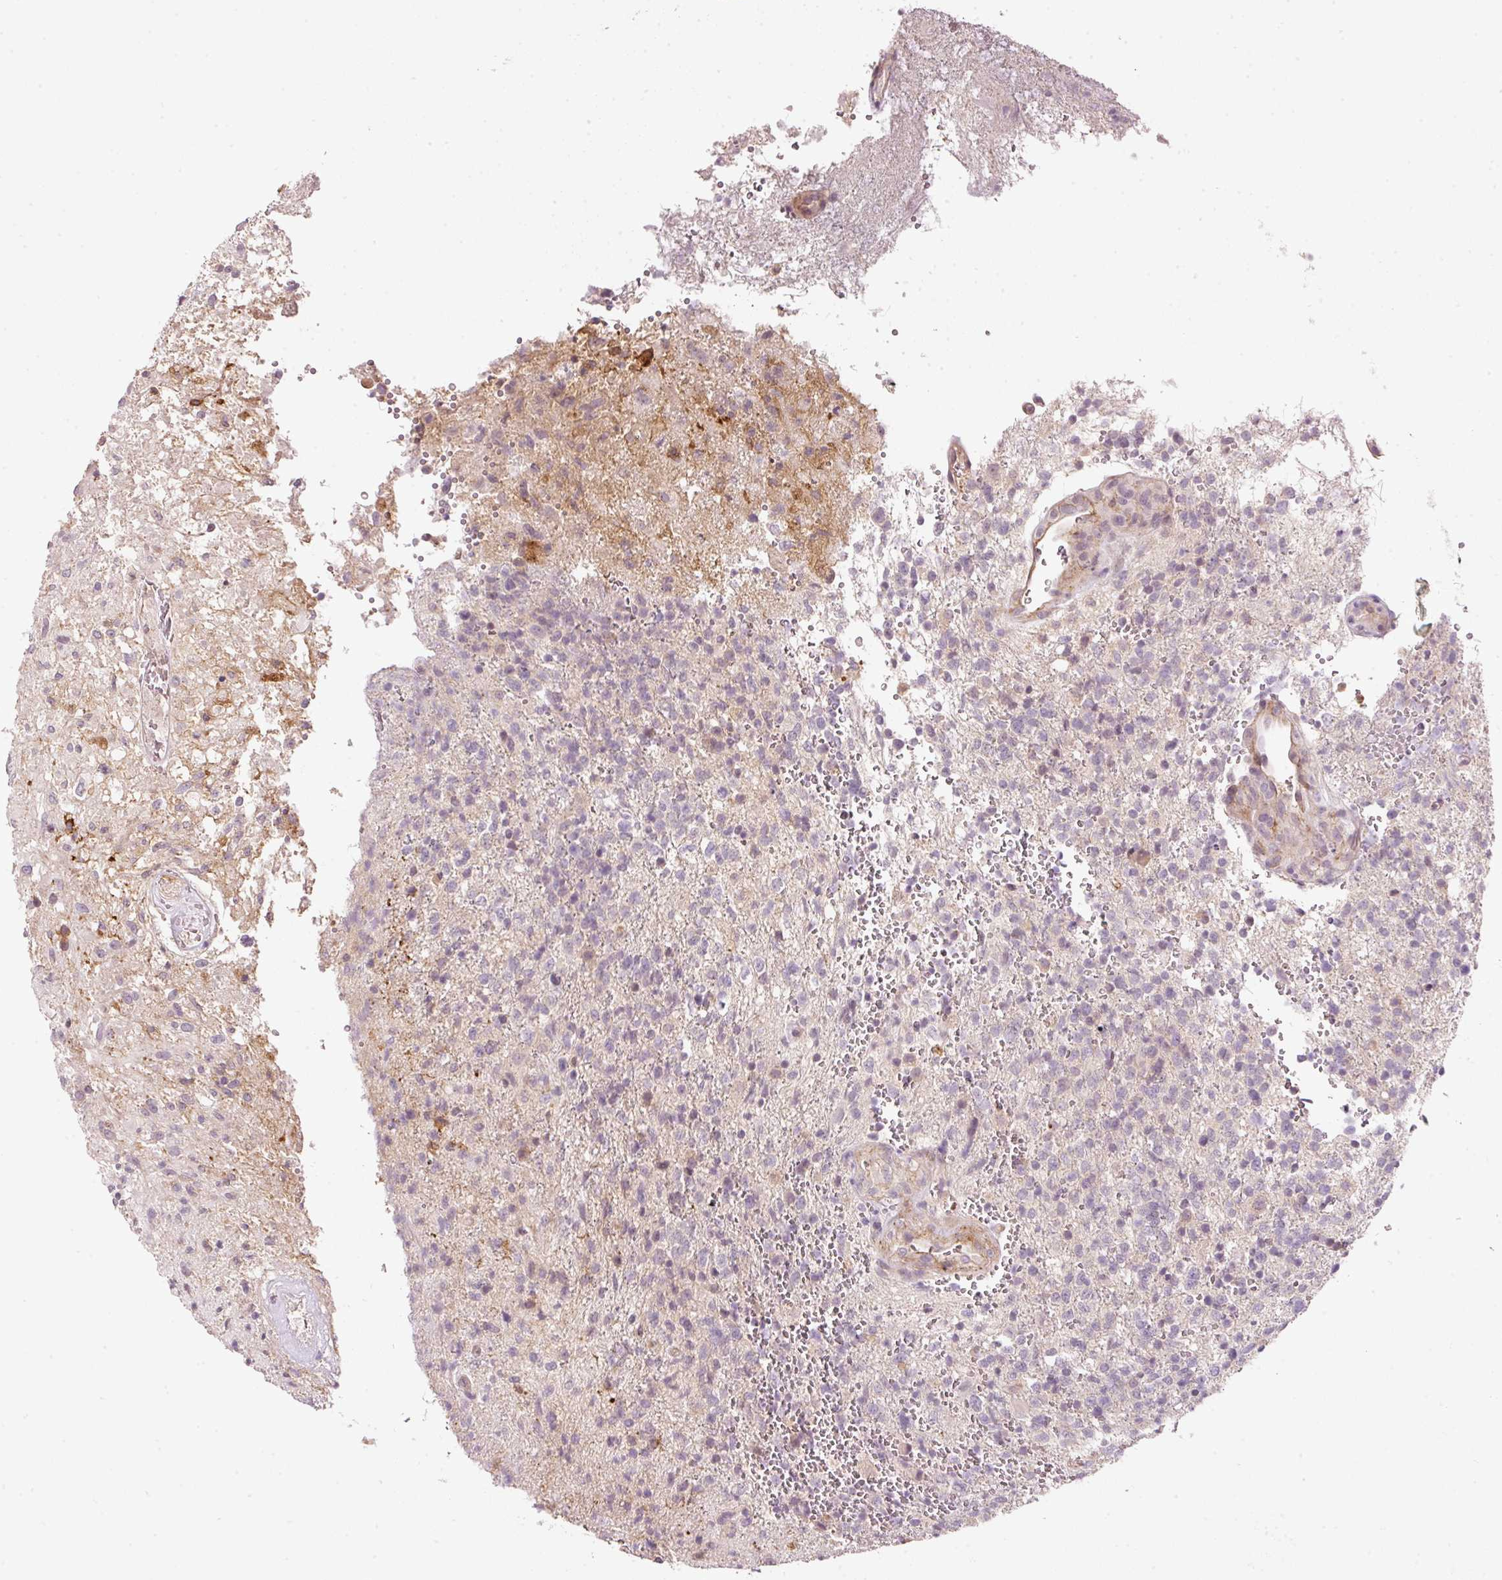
{"staining": {"intensity": "negative", "quantity": "none", "location": "none"}, "tissue": "glioma", "cell_type": "Tumor cells", "image_type": "cancer", "snomed": [{"axis": "morphology", "description": "Glioma, malignant, High grade"}, {"axis": "topography", "description": "Brain"}], "caption": "Human glioma stained for a protein using IHC displays no positivity in tumor cells.", "gene": "TIRAP", "patient": {"sex": "male", "age": 56}}